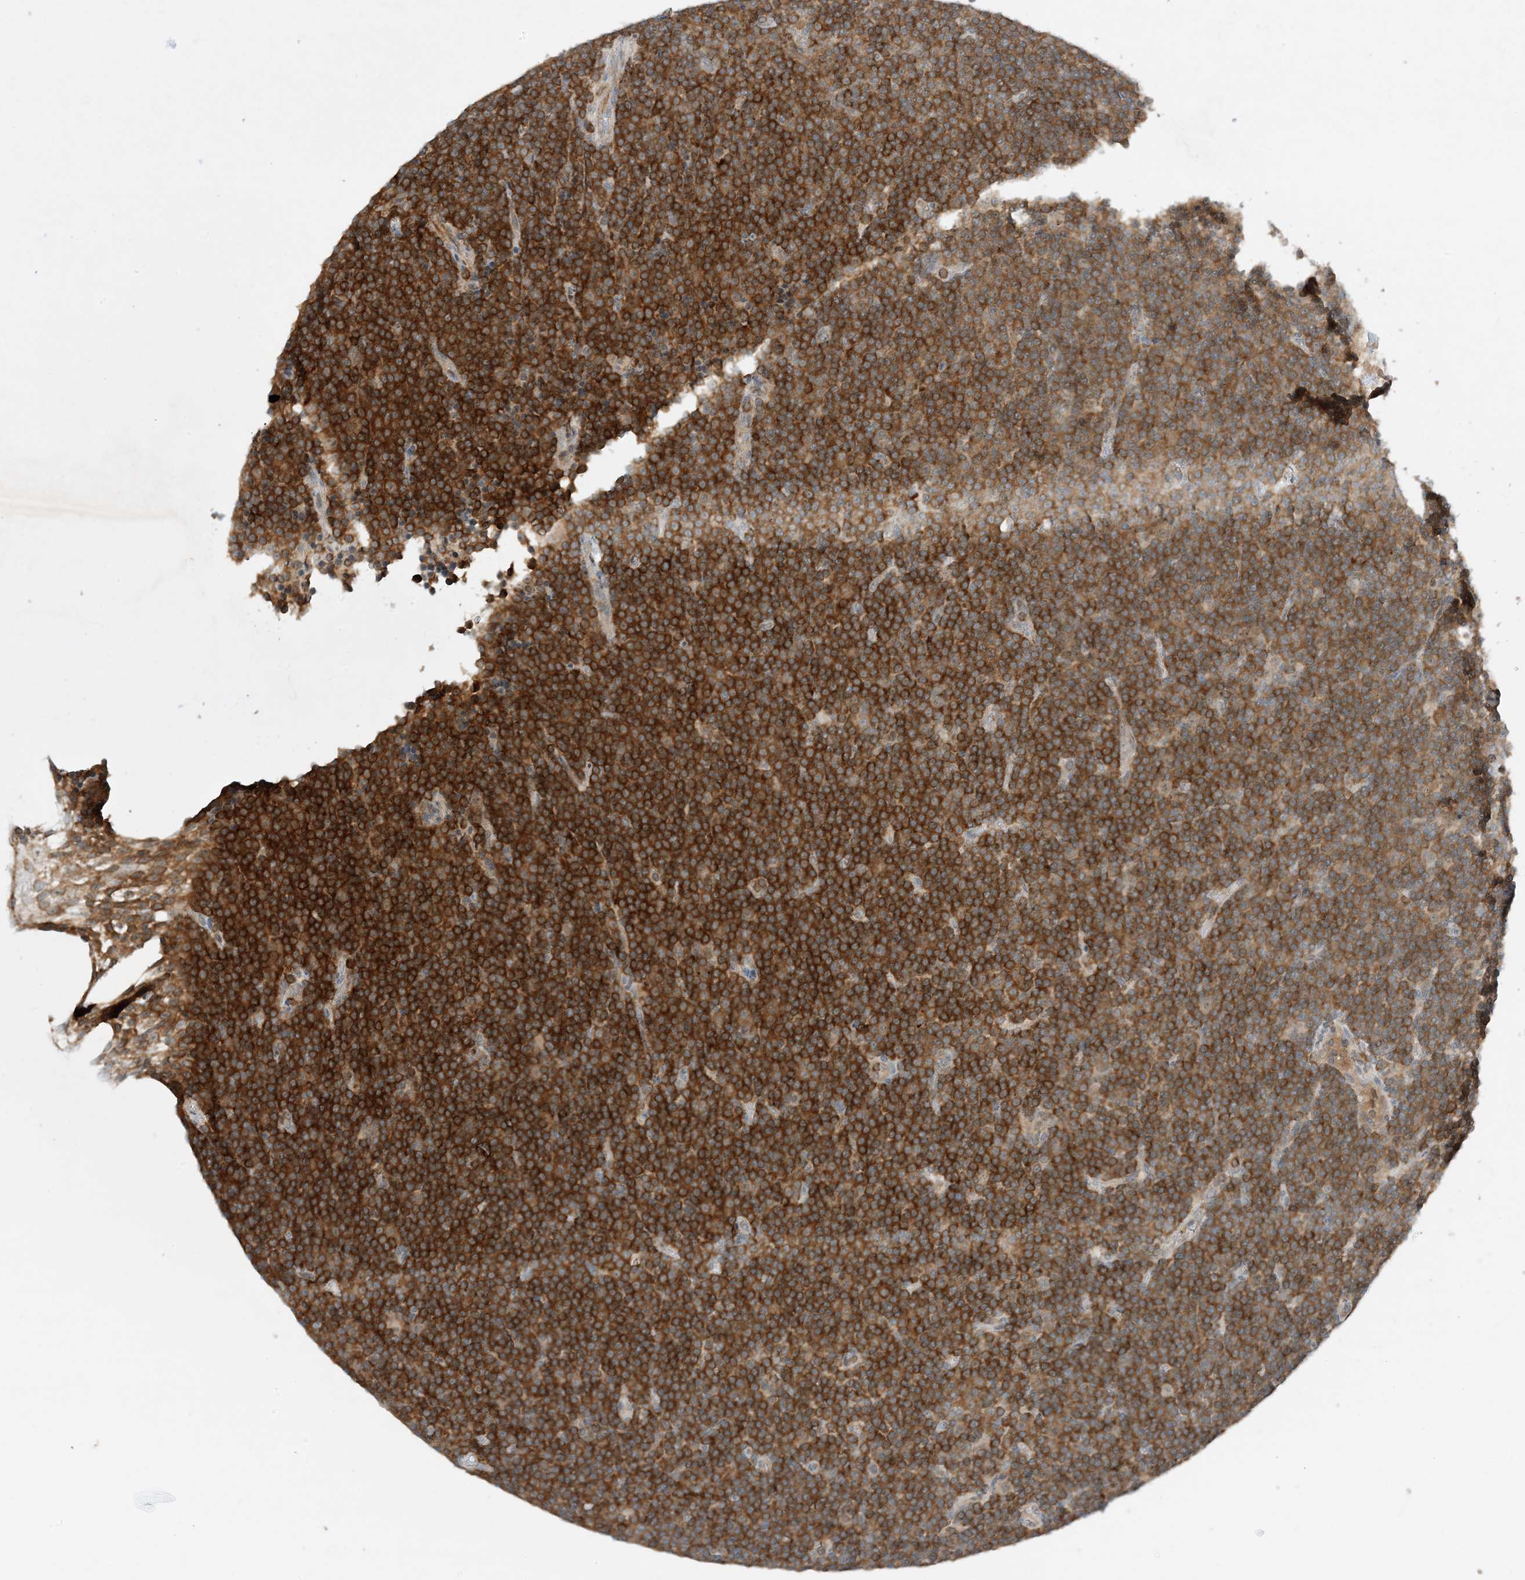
{"staining": {"intensity": "strong", "quantity": ">75%", "location": "cytoplasmic/membranous"}, "tissue": "lymphoma", "cell_type": "Tumor cells", "image_type": "cancer", "snomed": [{"axis": "morphology", "description": "Malignant lymphoma, non-Hodgkin's type, Low grade"}, {"axis": "topography", "description": "Lymph node"}], "caption": "Human malignant lymphoma, non-Hodgkin's type (low-grade) stained with a protein marker demonstrates strong staining in tumor cells.", "gene": "MAST3", "patient": {"sex": "female", "age": 67}}